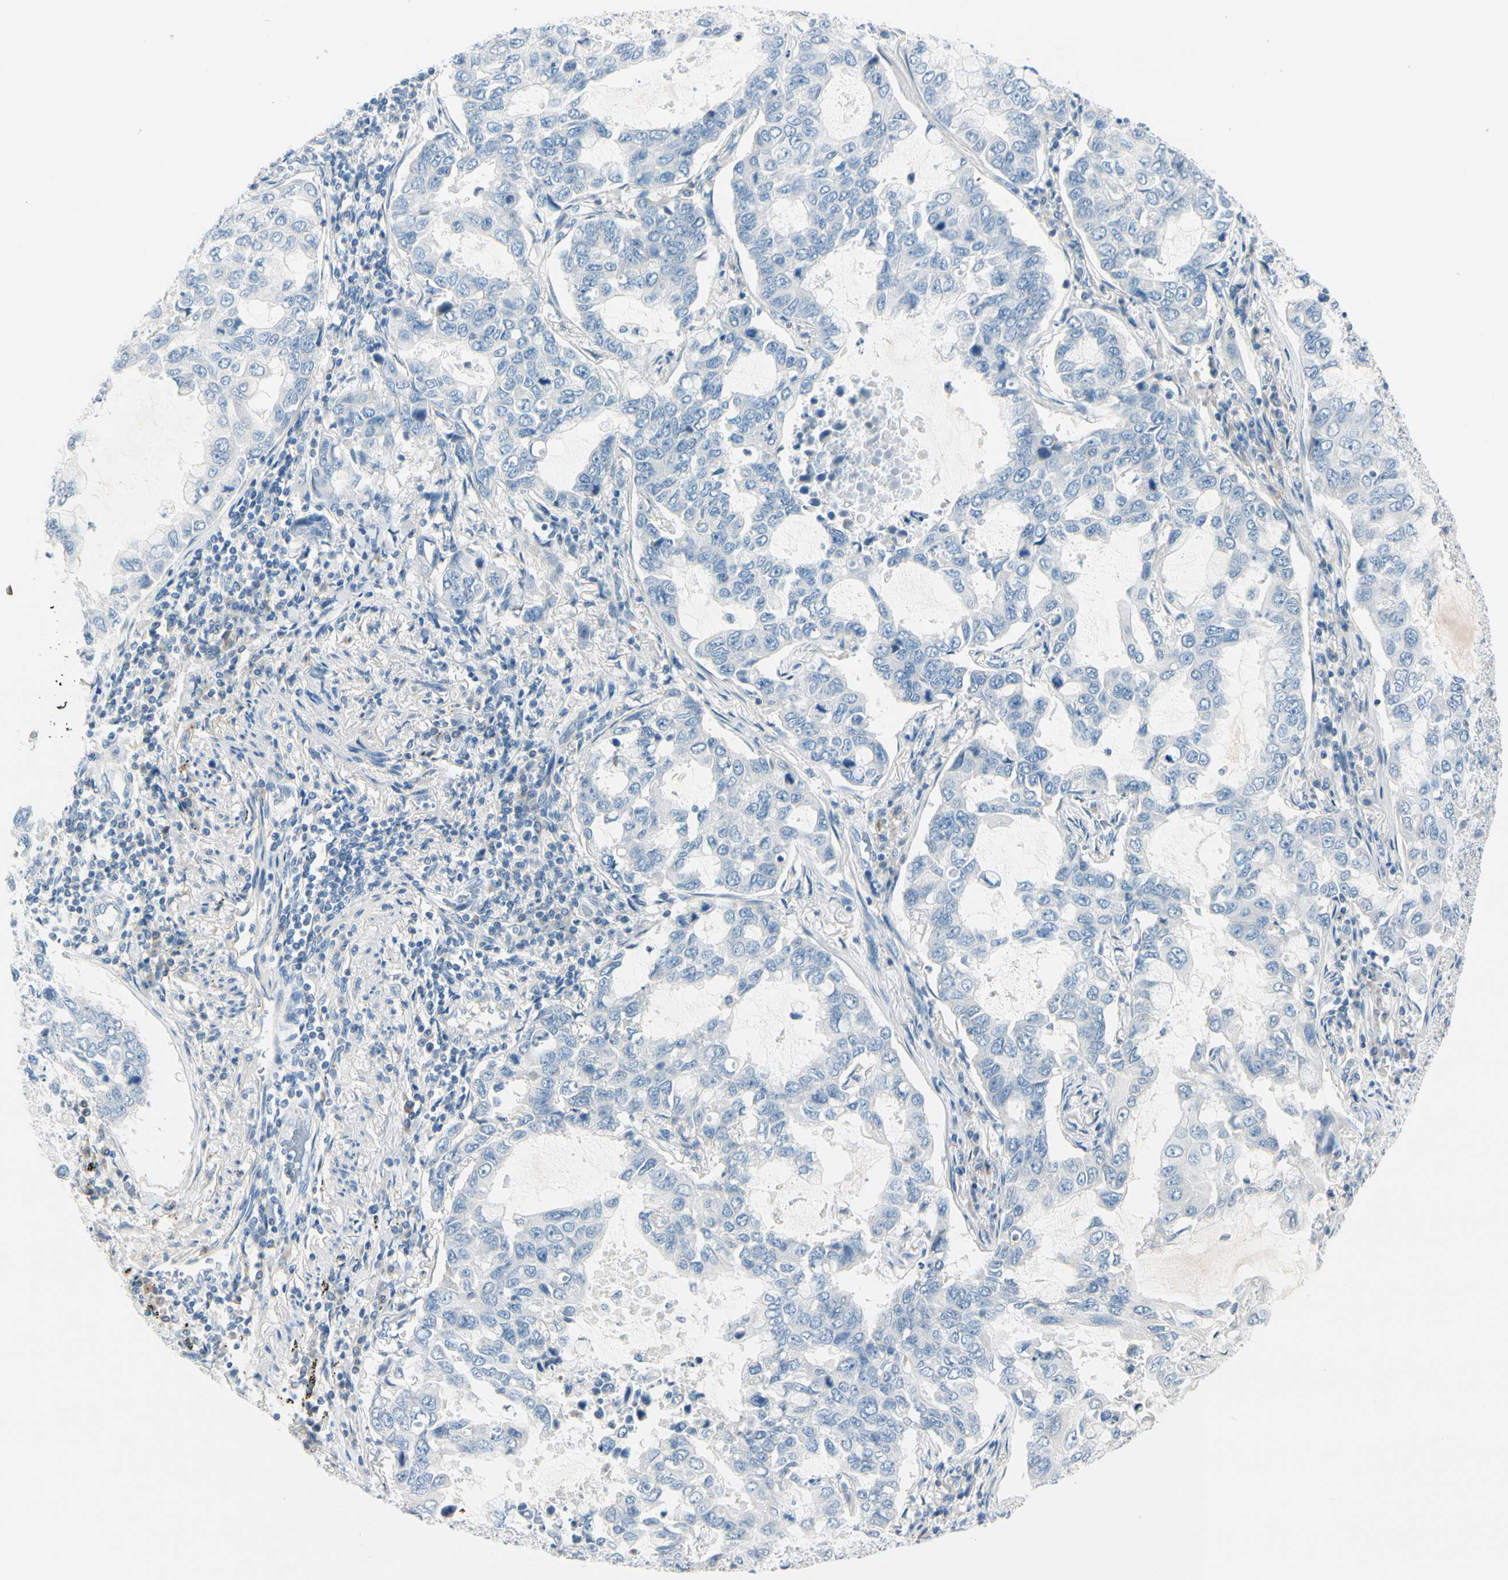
{"staining": {"intensity": "negative", "quantity": "none", "location": "none"}, "tissue": "lung cancer", "cell_type": "Tumor cells", "image_type": "cancer", "snomed": [{"axis": "morphology", "description": "Adenocarcinoma, NOS"}, {"axis": "topography", "description": "Lung"}], "caption": "An immunohistochemistry (IHC) photomicrograph of adenocarcinoma (lung) is shown. There is no staining in tumor cells of adenocarcinoma (lung). (Stains: DAB IHC with hematoxylin counter stain, Microscopy: brightfield microscopy at high magnification).", "gene": "PEBP1", "patient": {"sex": "male", "age": 64}}